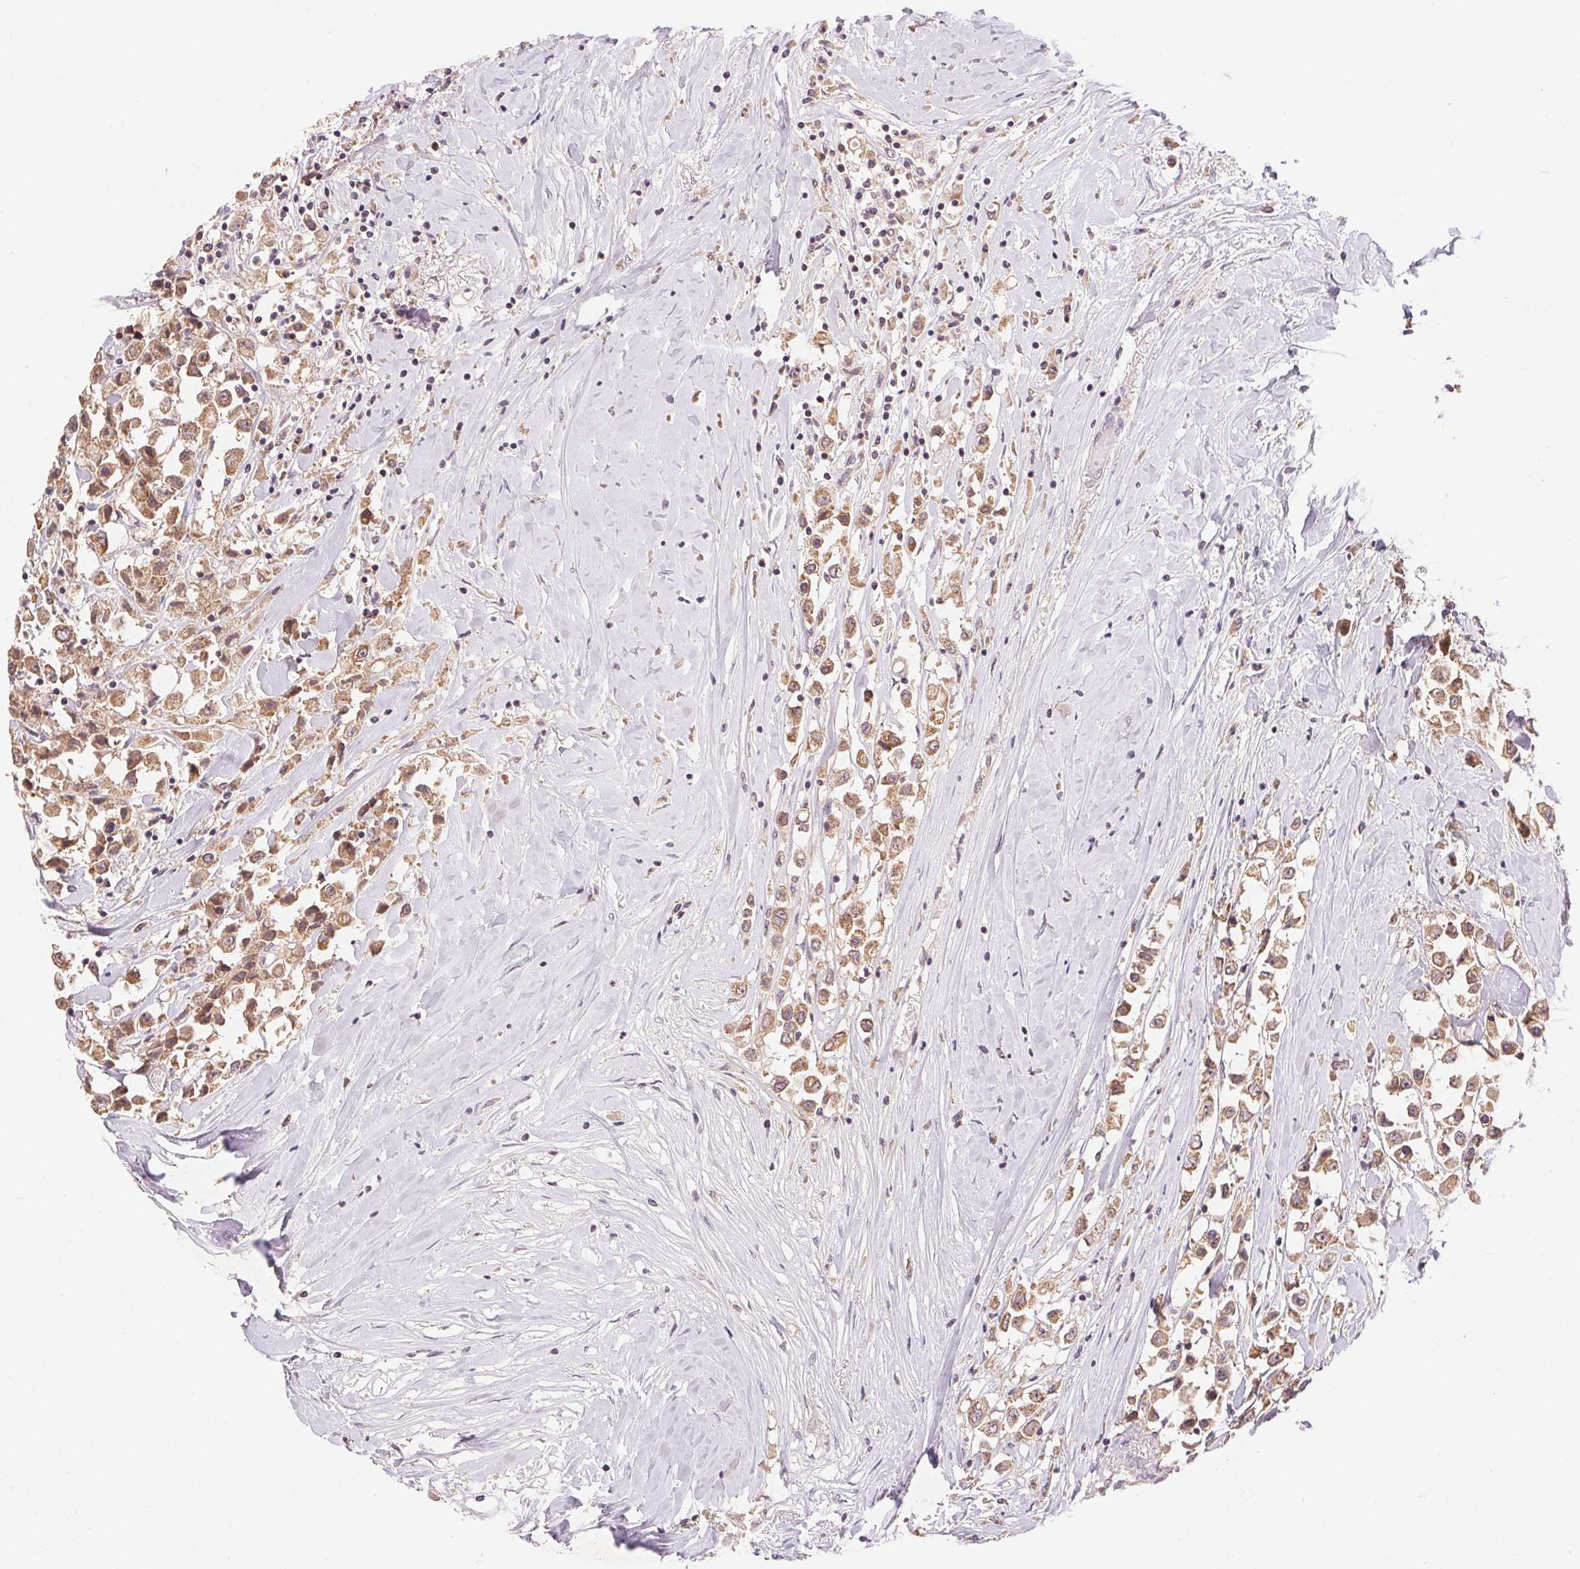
{"staining": {"intensity": "moderate", "quantity": ">75%", "location": "cytoplasmic/membranous"}, "tissue": "breast cancer", "cell_type": "Tumor cells", "image_type": "cancer", "snomed": [{"axis": "morphology", "description": "Duct carcinoma"}, {"axis": "topography", "description": "Breast"}], "caption": "Protein expression analysis of breast cancer (intraductal carcinoma) shows moderate cytoplasmic/membranous staining in approximately >75% of tumor cells. Immunohistochemistry (ihc) stains the protein of interest in brown and the nuclei are stained blue.", "gene": "BNIP5", "patient": {"sex": "female", "age": 61}}